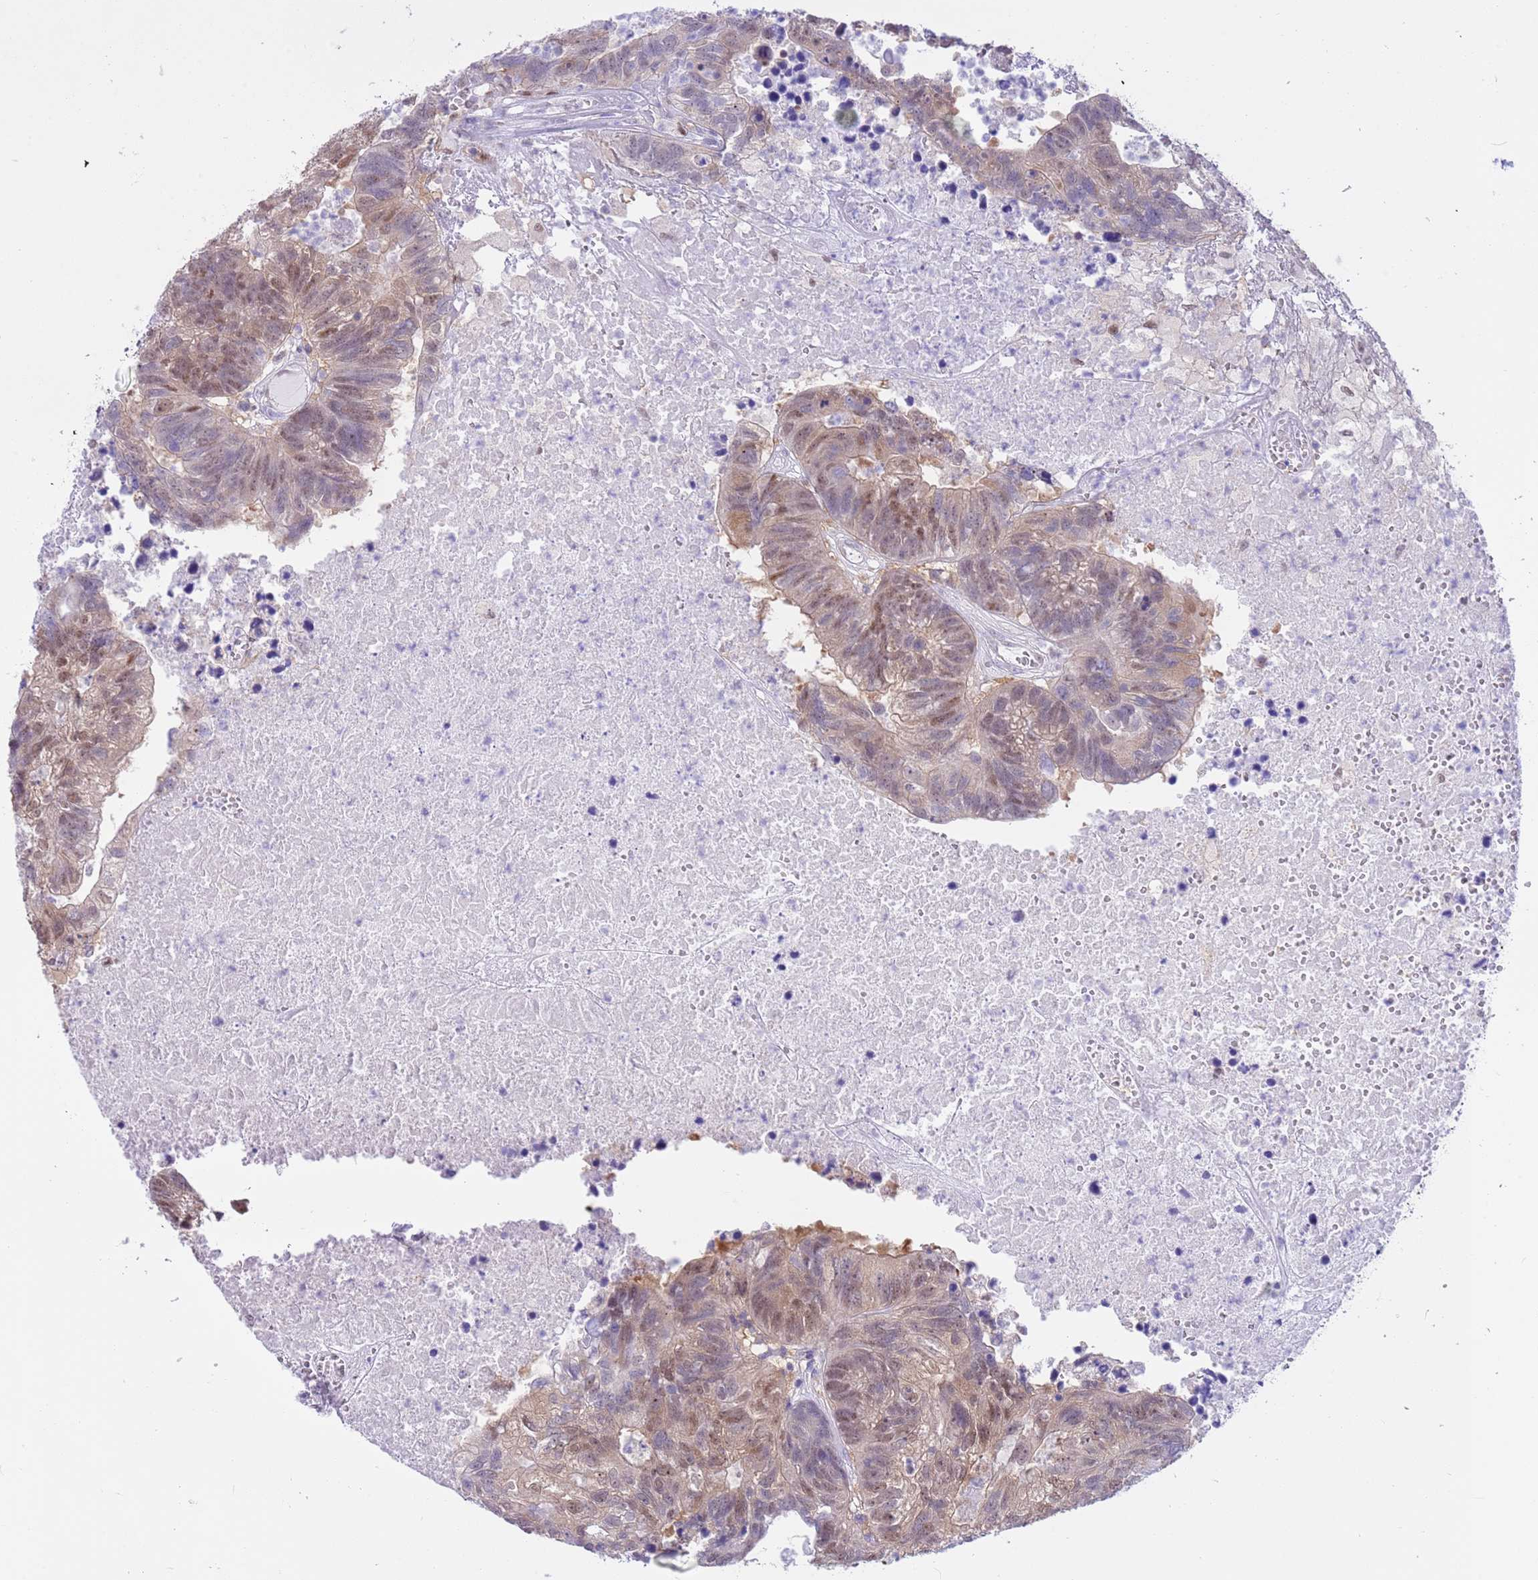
{"staining": {"intensity": "moderate", "quantity": "25%-75%", "location": "nuclear"}, "tissue": "colorectal cancer", "cell_type": "Tumor cells", "image_type": "cancer", "snomed": [{"axis": "morphology", "description": "Adenocarcinoma, NOS"}, {"axis": "topography", "description": "Colon"}], "caption": "Immunohistochemistry (IHC) of human colorectal cancer (adenocarcinoma) reveals medium levels of moderate nuclear expression in about 25%-75% of tumor cells. (IHC, brightfield microscopy, high magnification).", "gene": "DDI2", "patient": {"sex": "female", "age": 48}}